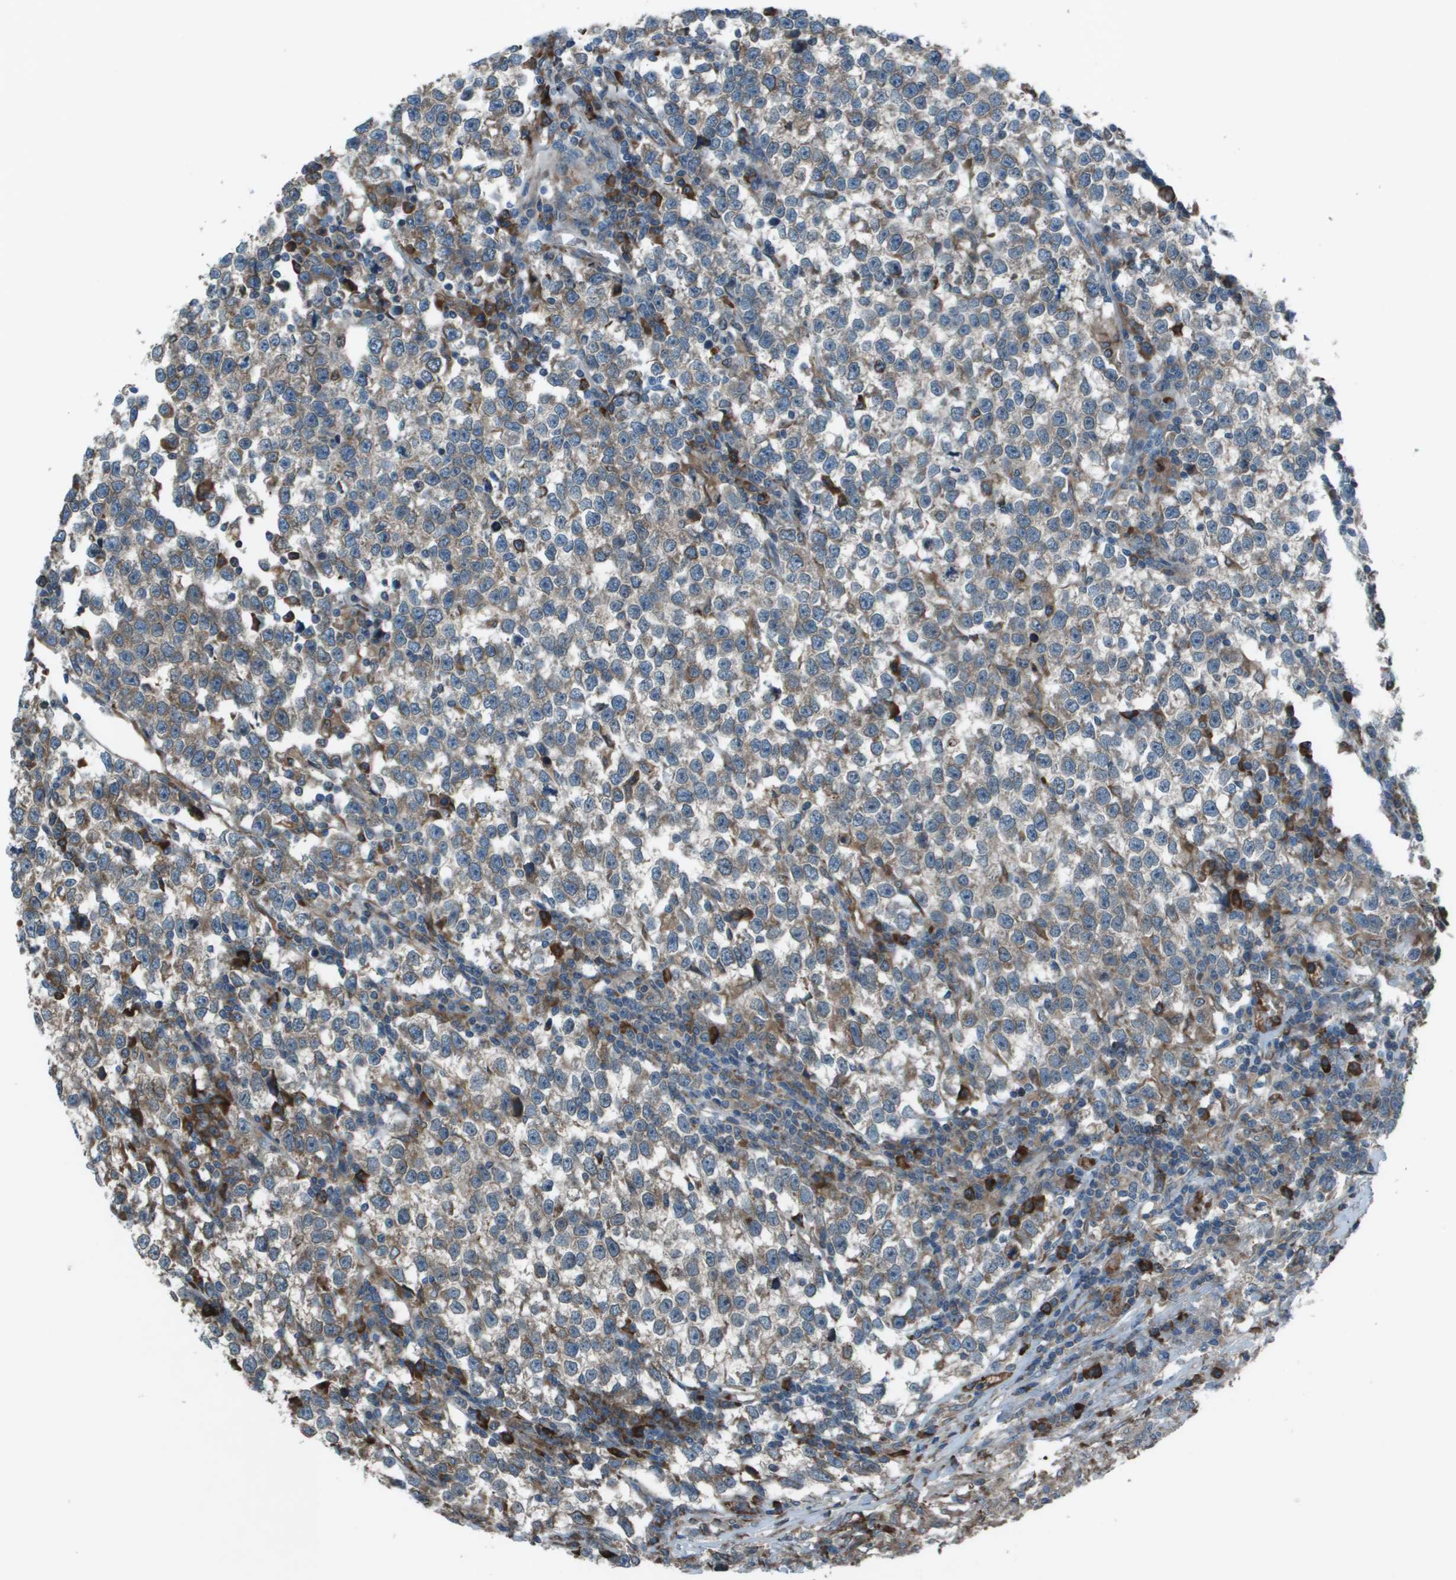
{"staining": {"intensity": "weak", "quantity": "25%-75%", "location": "cytoplasmic/membranous"}, "tissue": "testis cancer", "cell_type": "Tumor cells", "image_type": "cancer", "snomed": [{"axis": "morphology", "description": "Normal tissue, NOS"}, {"axis": "morphology", "description": "Seminoma, NOS"}, {"axis": "topography", "description": "Testis"}], "caption": "Seminoma (testis) stained with IHC reveals weak cytoplasmic/membranous positivity in about 25%-75% of tumor cells.", "gene": "UTS2", "patient": {"sex": "male", "age": 43}}